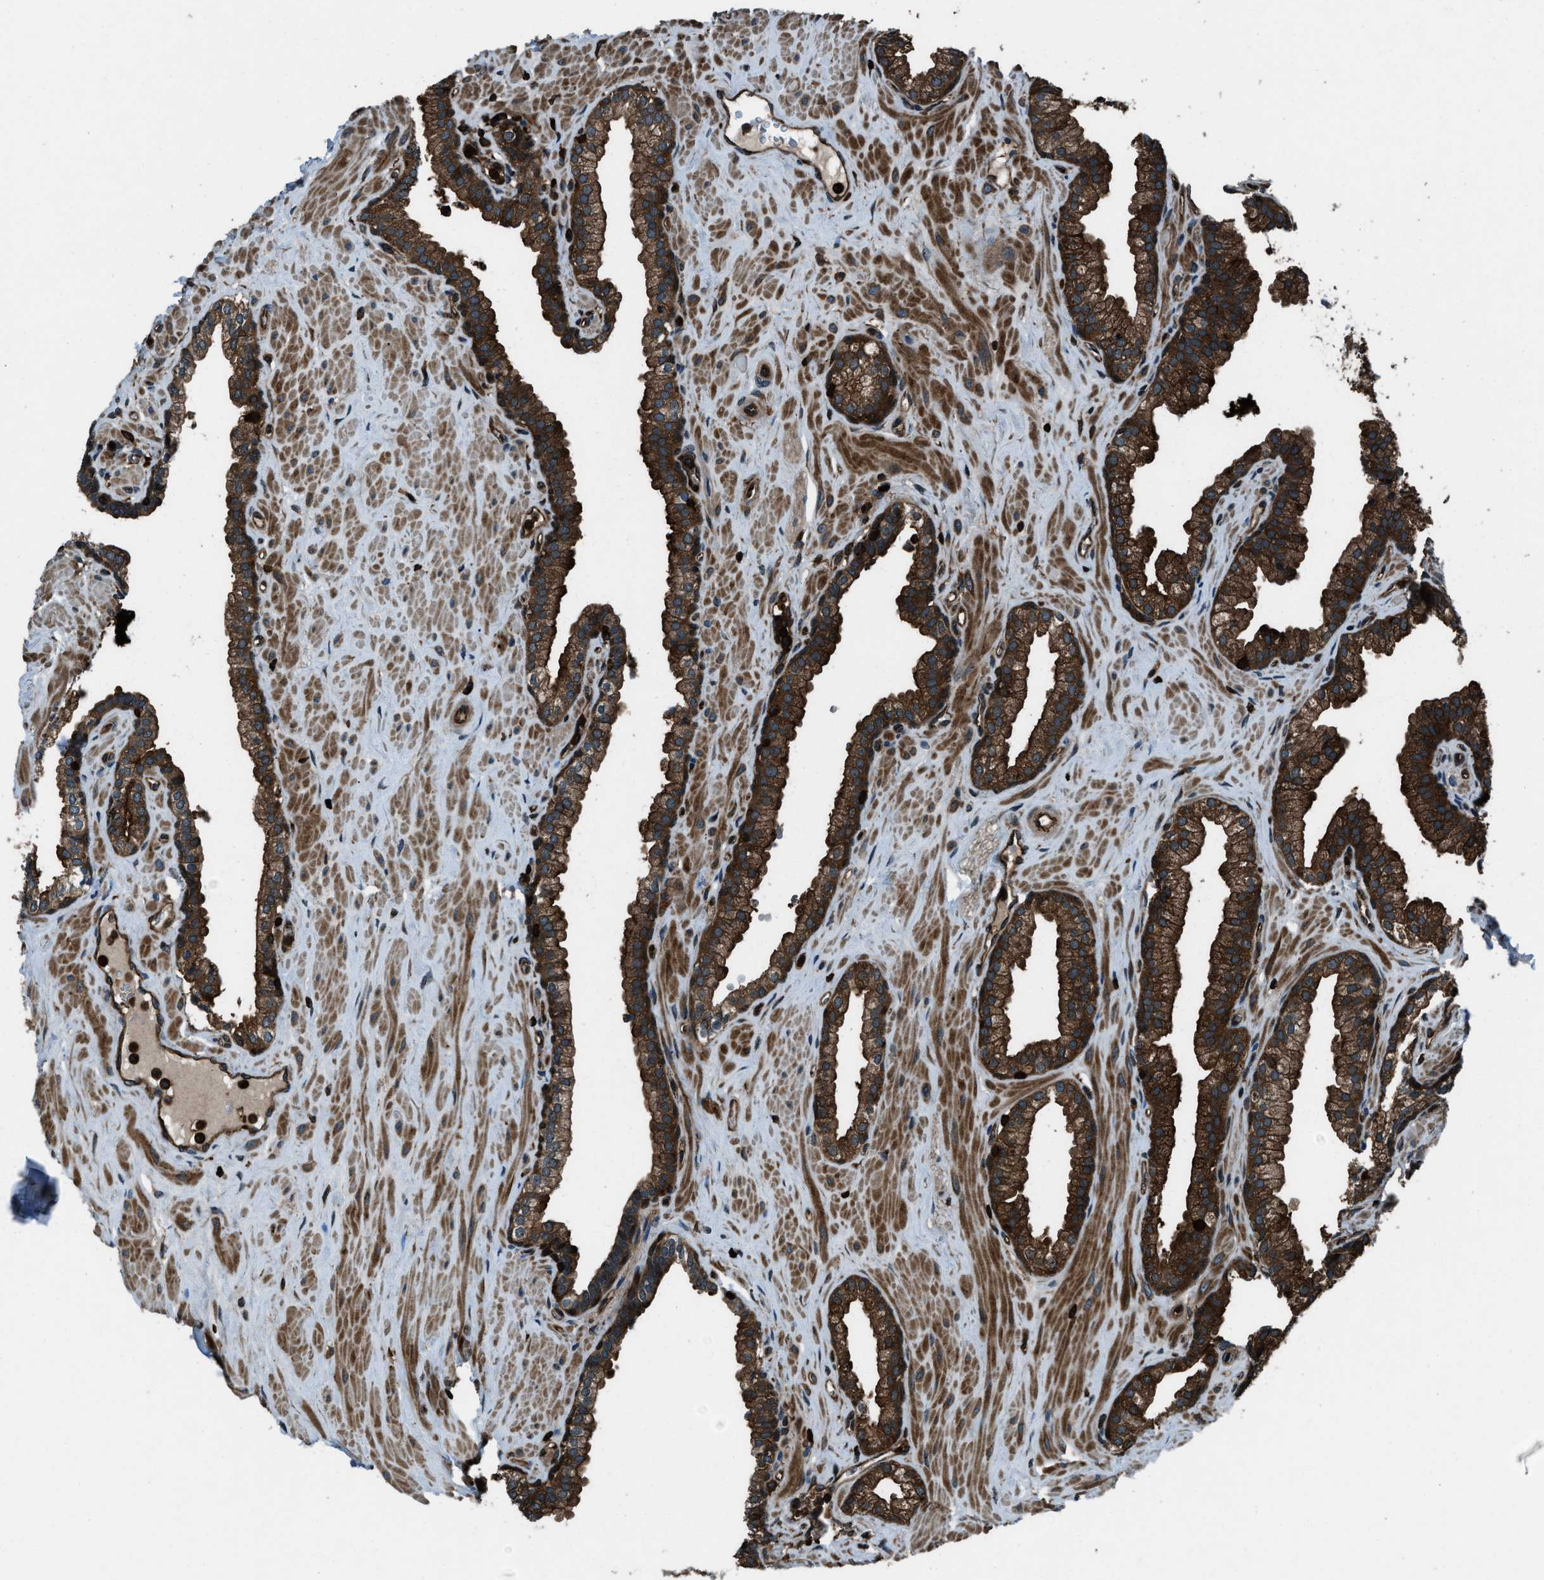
{"staining": {"intensity": "strong", "quantity": ">75%", "location": "cytoplasmic/membranous"}, "tissue": "prostate", "cell_type": "Glandular cells", "image_type": "normal", "snomed": [{"axis": "morphology", "description": "Normal tissue, NOS"}, {"axis": "morphology", "description": "Urothelial carcinoma, Low grade"}, {"axis": "topography", "description": "Urinary bladder"}, {"axis": "topography", "description": "Prostate"}], "caption": "Human prostate stained for a protein (brown) displays strong cytoplasmic/membranous positive positivity in approximately >75% of glandular cells.", "gene": "SNX30", "patient": {"sex": "male", "age": 60}}